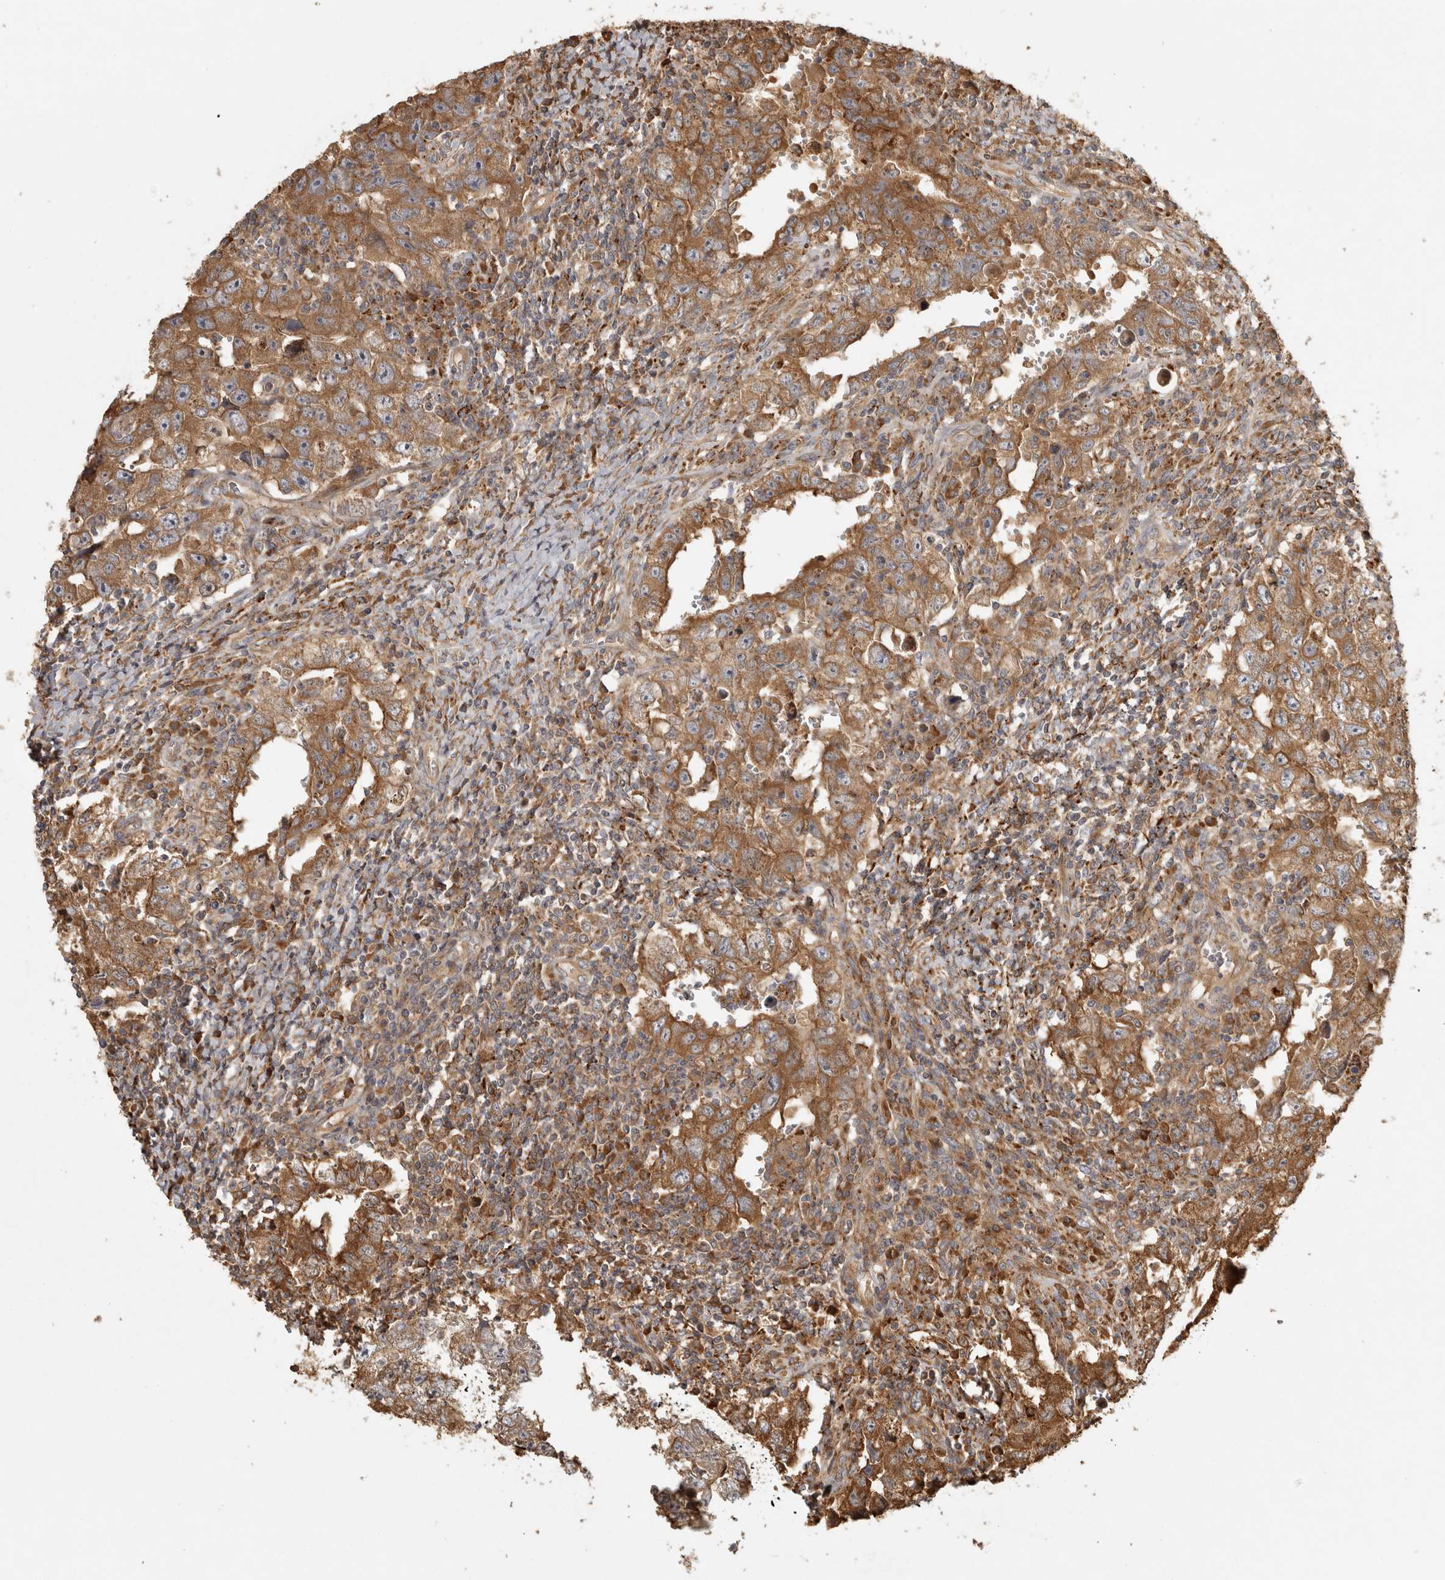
{"staining": {"intensity": "moderate", "quantity": ">75%", "location": "cytoplasmic/membranous"}, "tissue": "testis cancer", "cell_type": "Tumor cells", "image_type": "cancer", "snomed": [{"axis": "morphology", "description": "Carcinoma, Embryonal, NOS"}, {"axis": "topography", "description": "Testis"}], "caption": "Brown immunohistochemical staining in testis cancer (embryonal carcinoma) reveals moderate cytoplasmic/membranous positivity in about >75% of tumor cells. Using DAB (3,3'-diaminobenzidine) (brown) and hematoxylin (blue) stains, captured at high magnification using brightfield microscopy.", "gene": "CAMSAP2", "patient": {"sex": "male", "age": 26}}